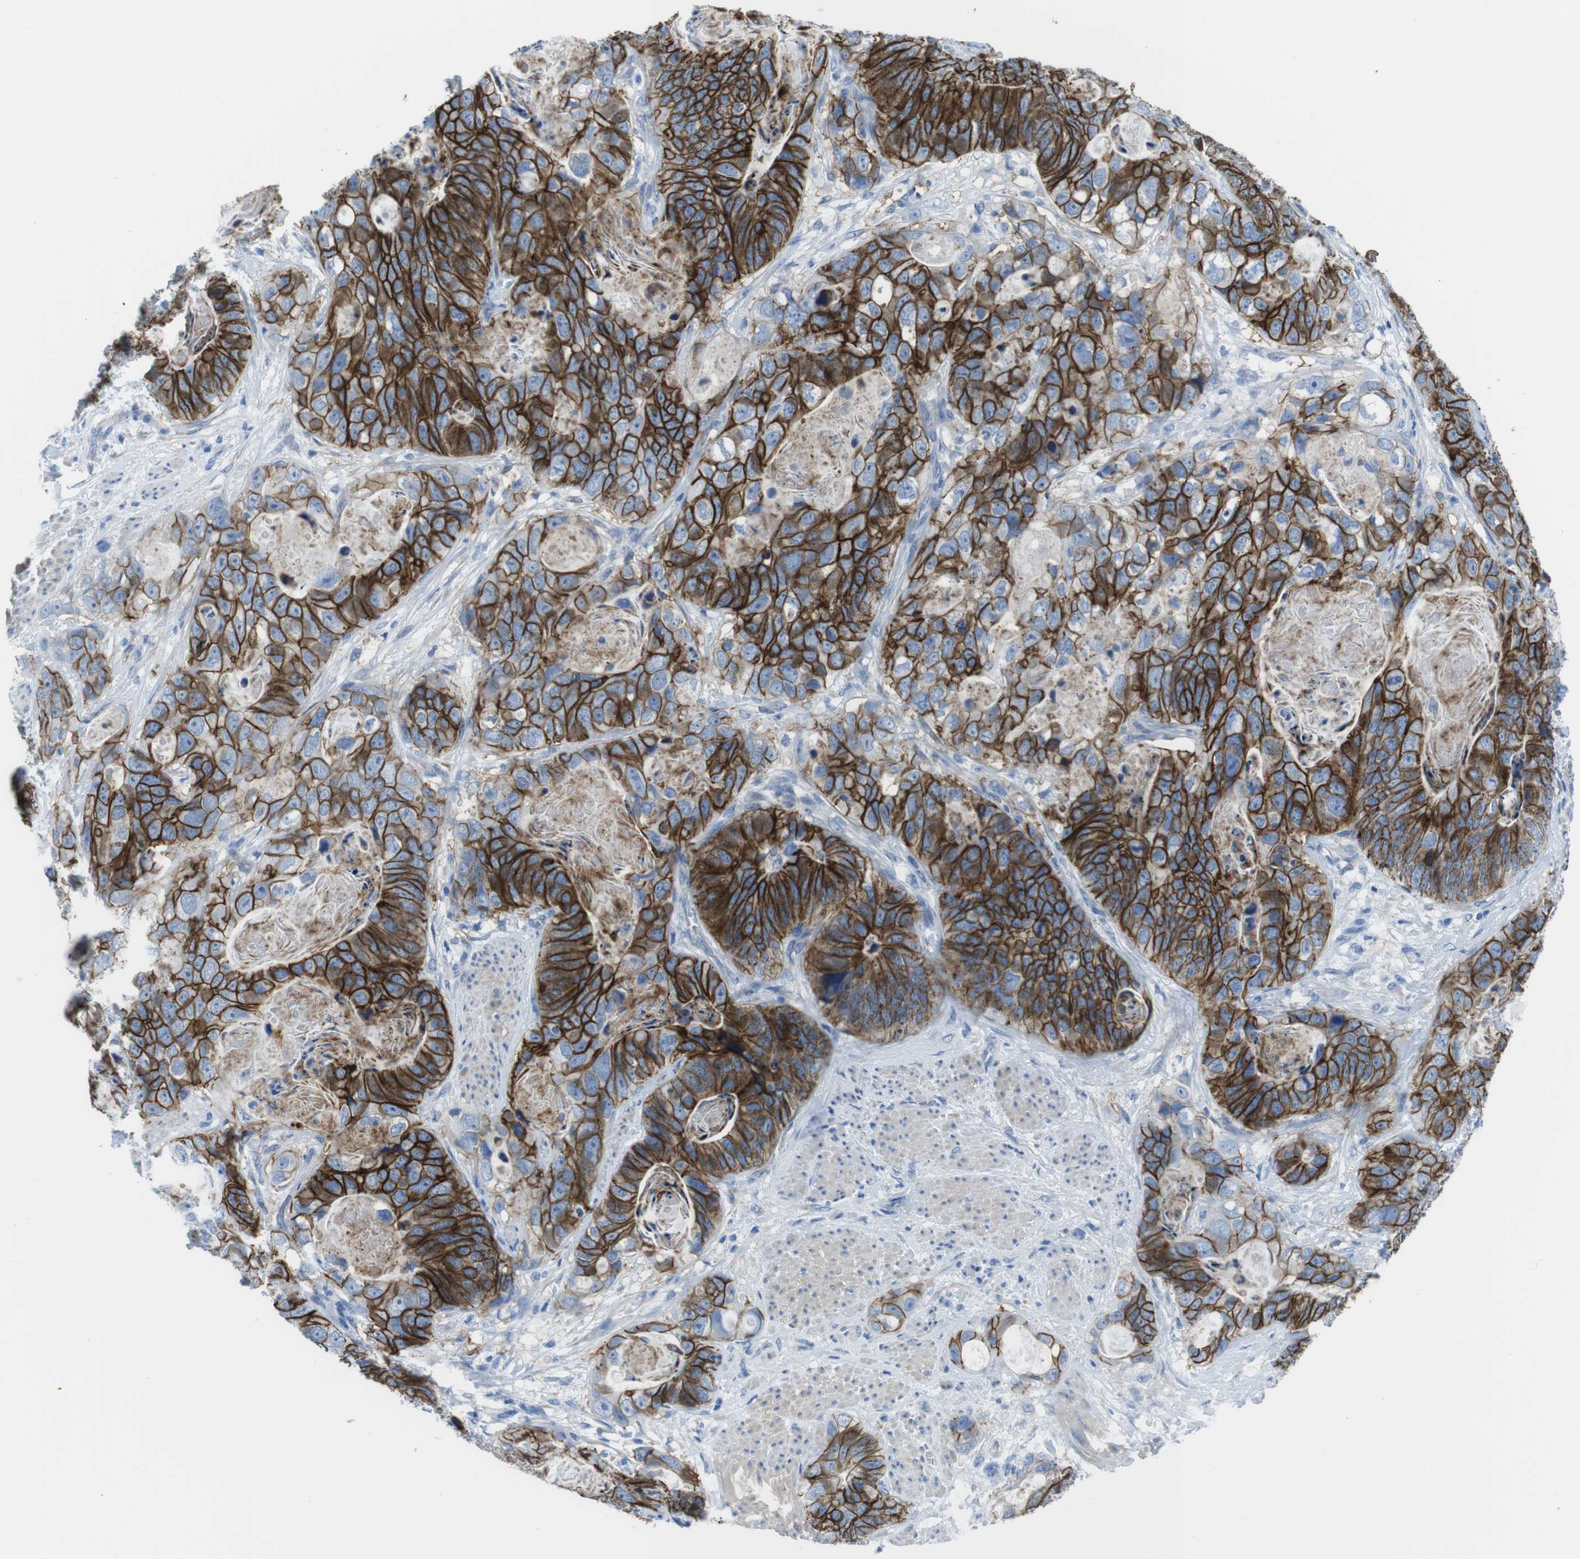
{"staining": {"intensity": "strong", "quantity": ">75%", "location": "cytoplasmic/membranous"}, "tissue": "stomach cancer", "cell_type": "Tumor cells", "image_type": "cancer", "snomed": [{"axis": "morphology", "description": "Adenocarcinoma, NOS"}, {"axis": "topography", "description": "Stomach"}], "caption": "A photomicrograph showing strong cytoplasmic/membranous expression in about >75% of tumor cells in stomach cancer (adenocarcinoma), as visualized by brown immunohistochemical staining.", "gene": "CDH8", "patient": {"sex": "female", "age": 89}}